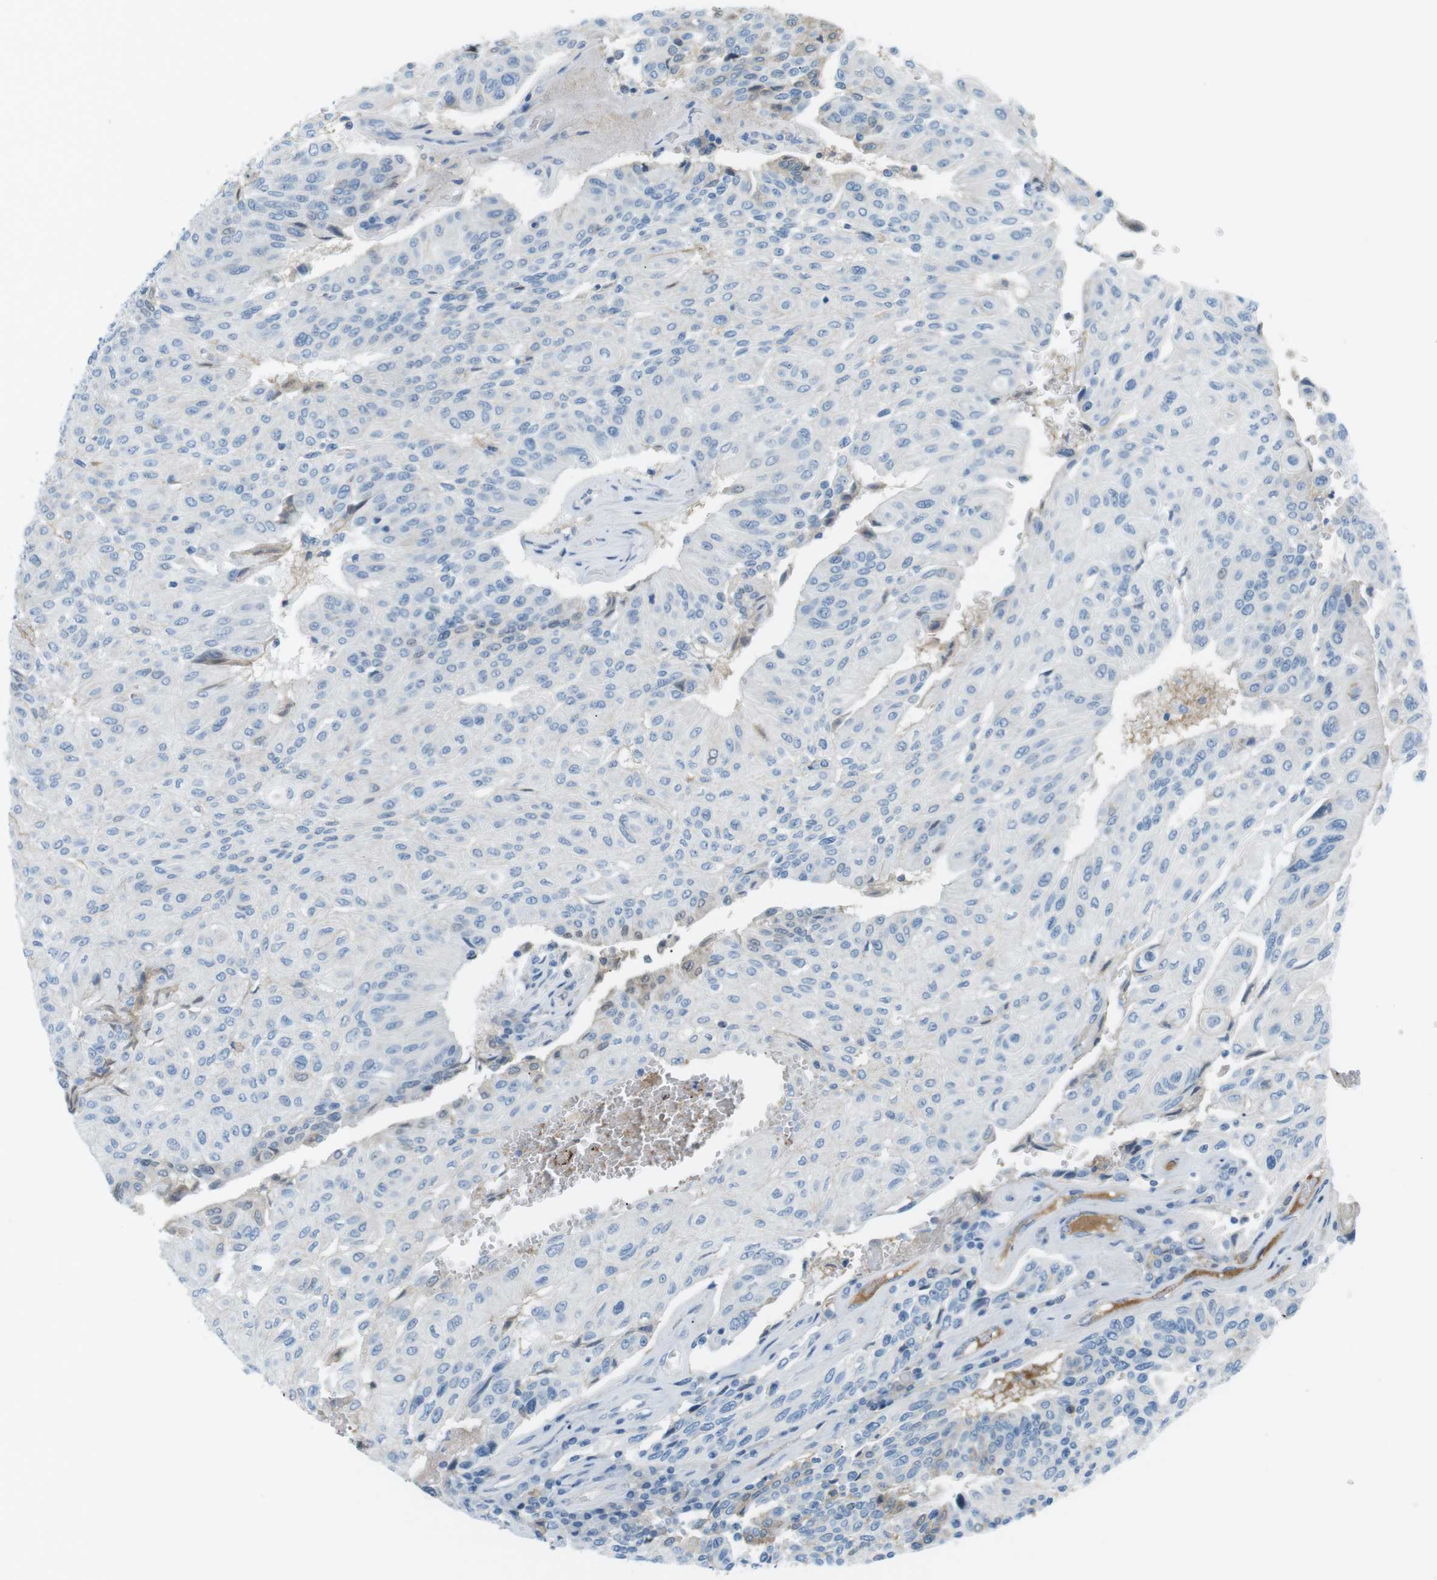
{"staining": {"intensity": "negative", "quantity": "none", "location": "none"}, "tissue": "urothelial cancer", "cell_type": "Tumor cells", "image_type": "cancer", "snomed": [{"axis": "morphology", "description": "Urothelial carcinoma, High grade"}, {"axis": "topography", "description": "Urinary bladder"}], "caption": "Immunohistochemistry of human urothelial carcinoma (high-grade) displays no staining in tumor cells.", "gene": "AZGP1", "patient": {"sex": "male", "age": 66}}